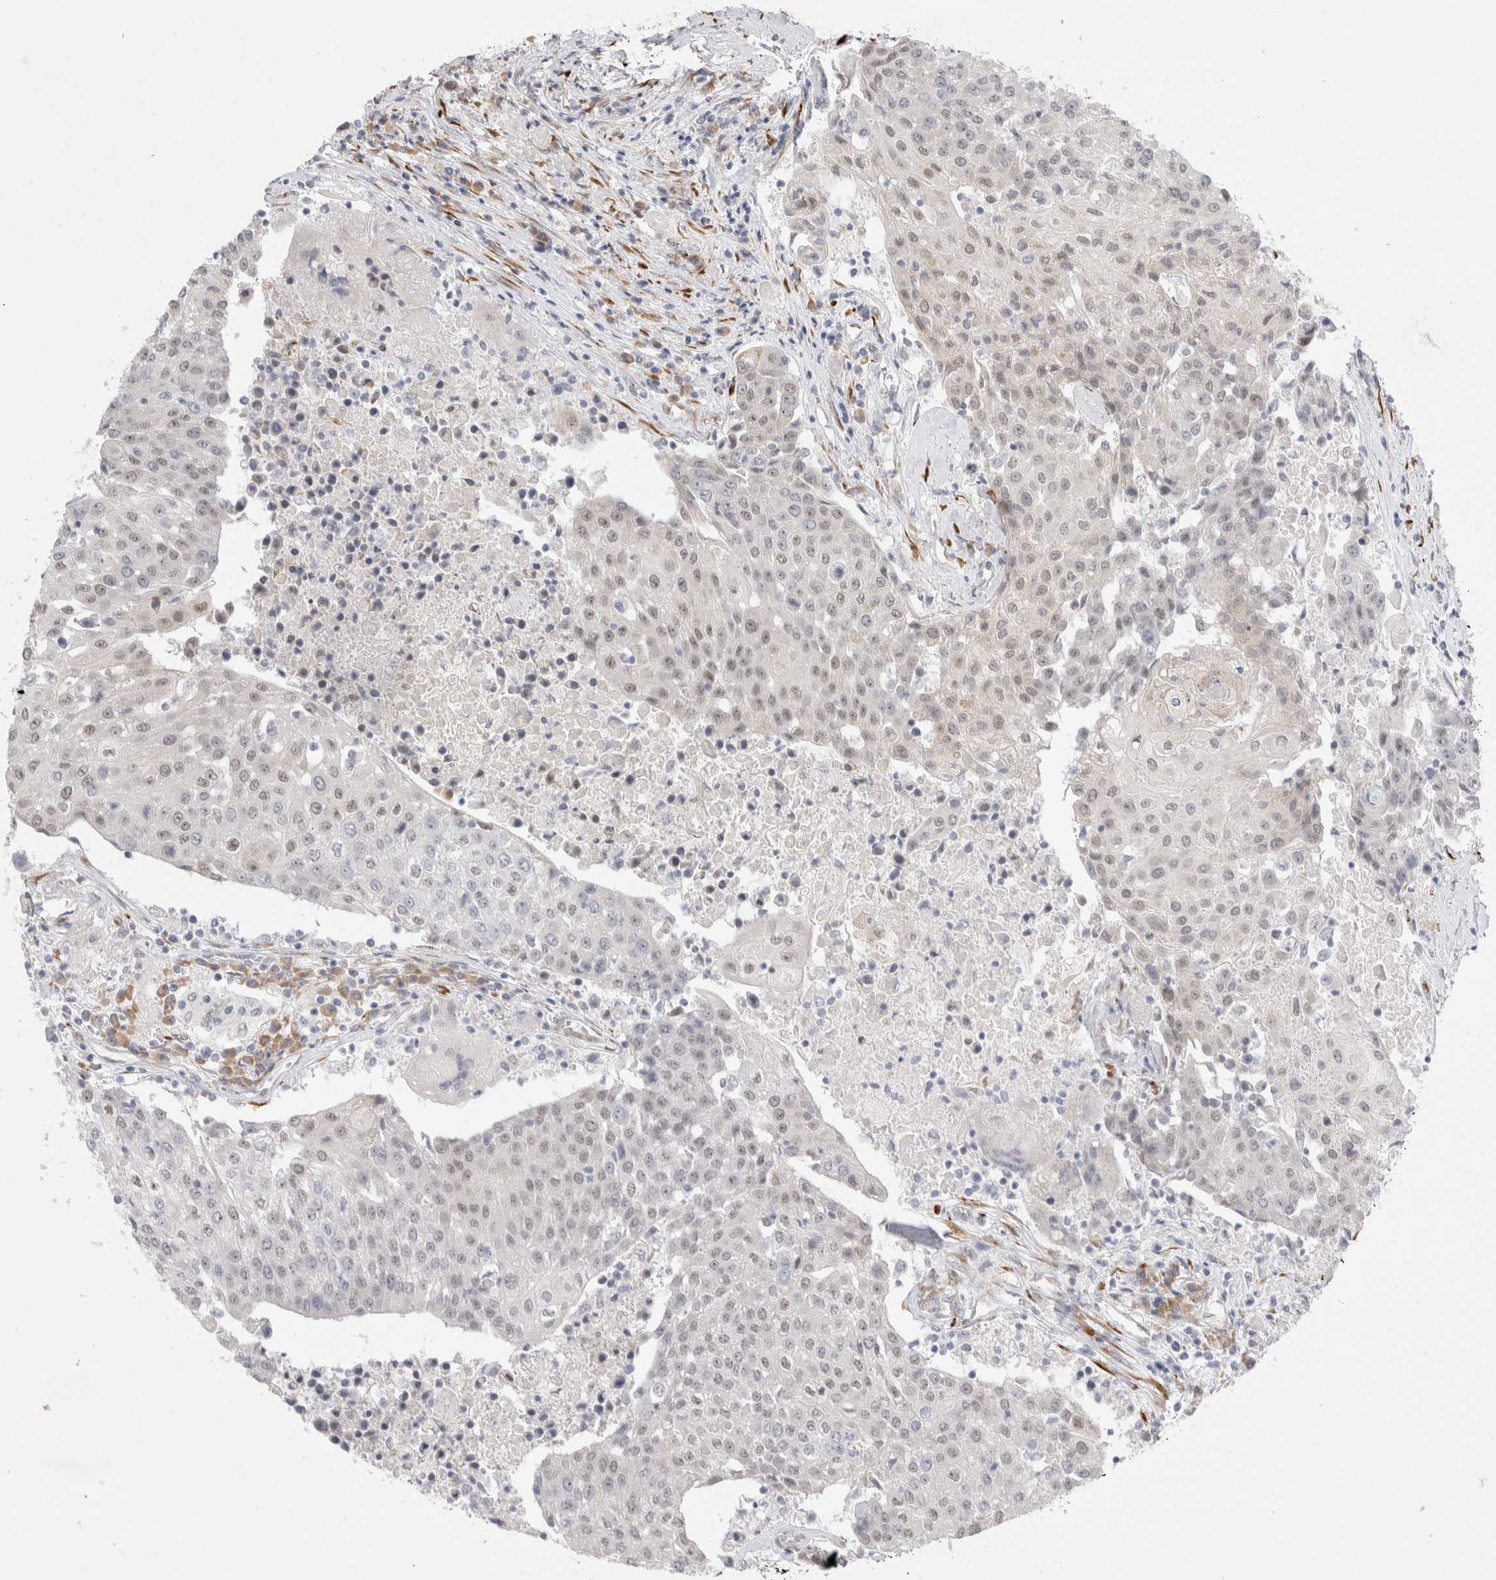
{"staining": {"intensity": "weak", "quantity": "<25%", "location": "nuclear"}, "tissue": "urothelial cancer", "cell_type": "Tumor cells", "image_type": "cancer", "snomed": [{"axis": "morphology", "description": "Urothelial carcinoma, High grade"}, {"axis": "topography", "description": "Urinary bladder"}], "caption": "Immunohistochemical staining of human urothelial cancer exhibits no significant expression in tumor cells. (Stains: DAB immunohistochemistry with hematoxylin counter stain, Microscopy: brightfield microscopy at high magnification).", "gene": "TRMT1L", "patient": {"sex": "female", "age": 85}}